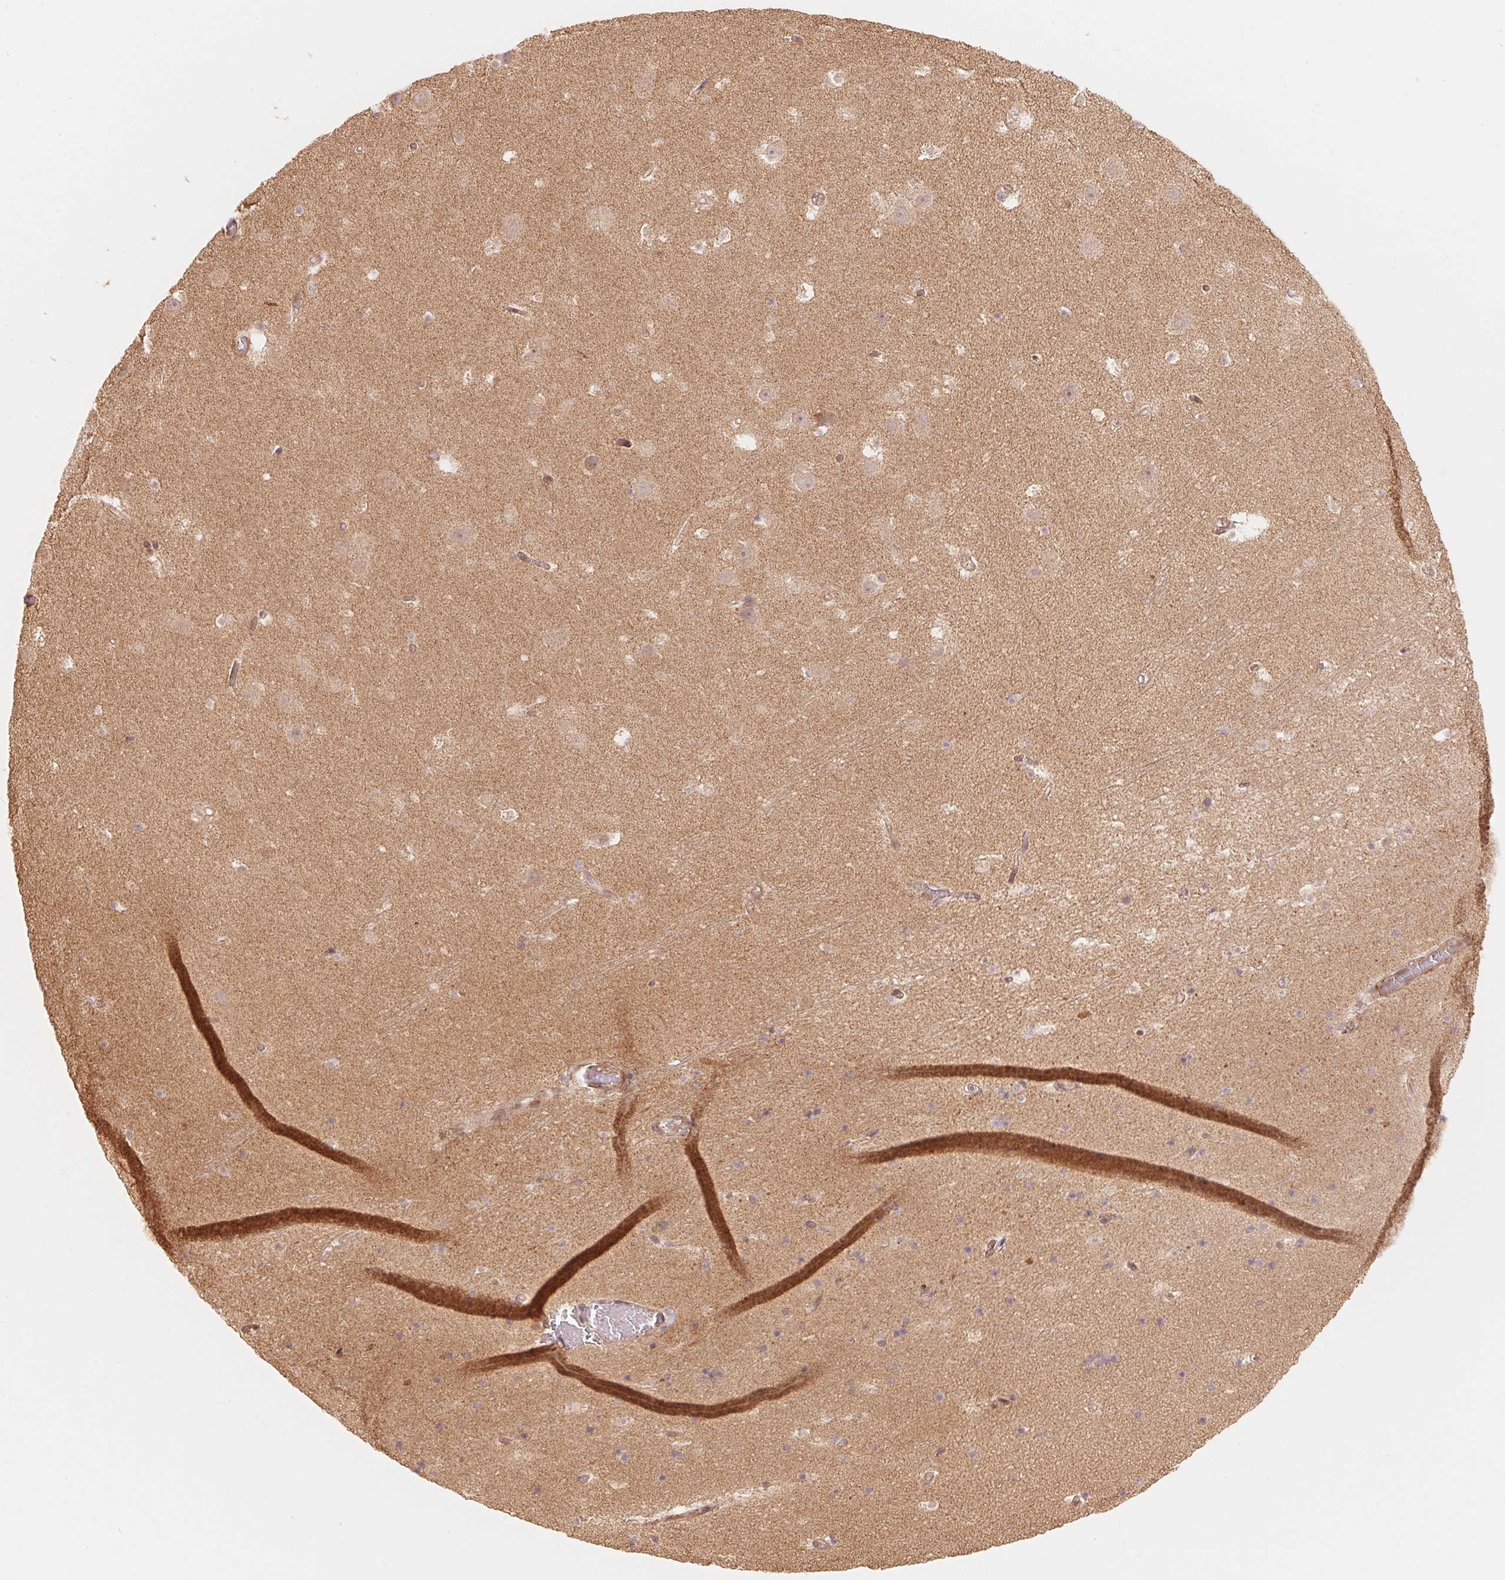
{"staining": {"intensity": "weak", "quantity": "<25%", "location": "cytoplasmic/membranous"}, "tissue": "hippocampus", "cell_type": "Glial cells", "image_type": "normal", "snomed": [{"axis": "morphology", "description": "Normal tissue, NOS"}, {"axis": "topography", "description": "Hippocampus"}], "caption": "Immunohistochemical staining of normal human hippocampus demonstrates no significant staining in glial cells.", "gene": "TNIP2", "patient": {"sex": "male", "age": 26}}